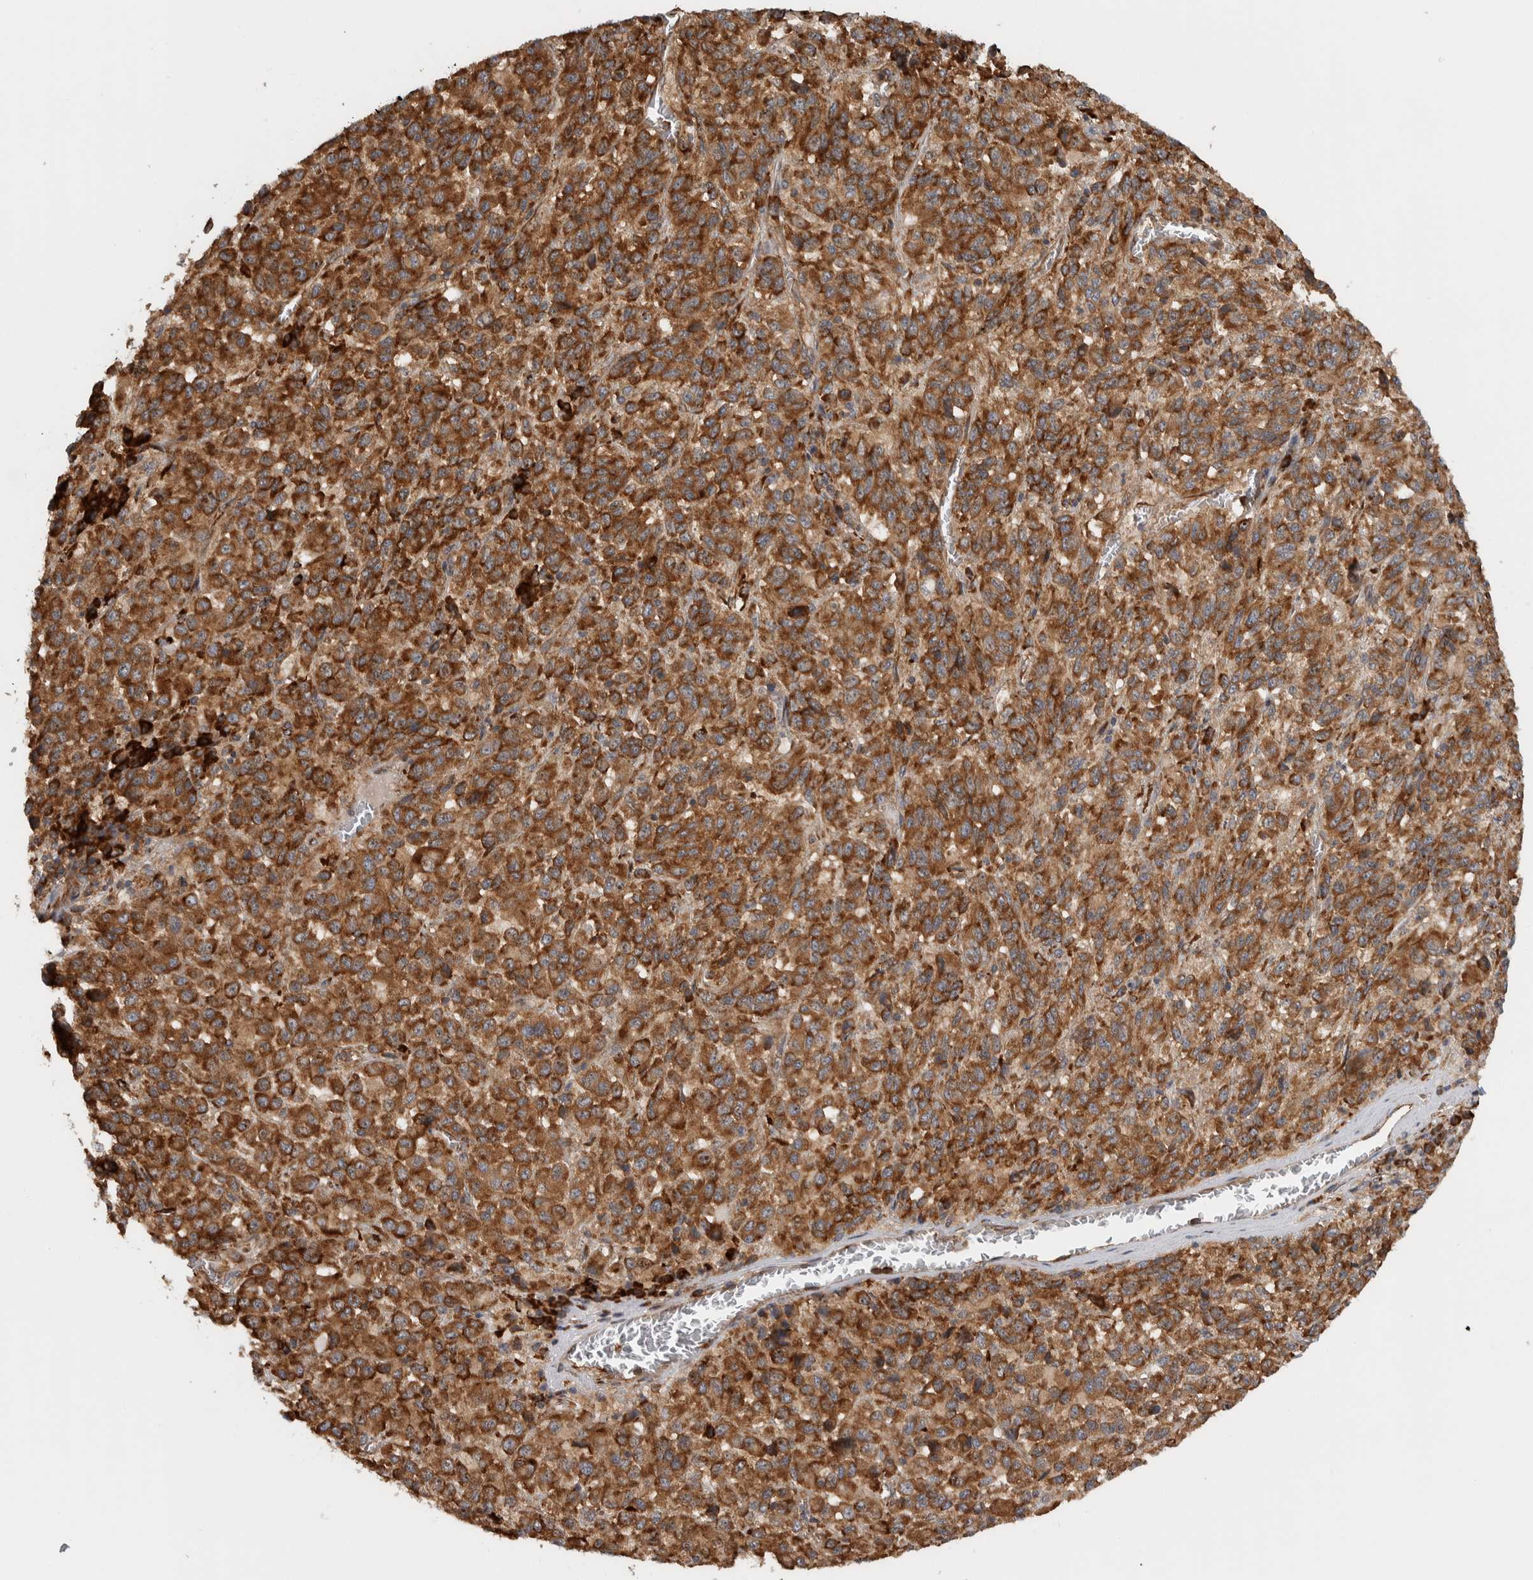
{"staining": {"intensity": "strong", "quantity": ">75%", "location": "cytoplasmic/membranous"}, "tissue": "skin cancer", "cell_type": "Tumor cells", "image_type": "cancer", "snomed": [{"axis": "morphology", "description": "Squamous cell carcinoma, NOS"}, {"axis": "topography", "description": "Skin"}], "caption": "Brown immunohistochemical staining in human skin cancer exhibits strong cytoplasmic/membranous positivity in about >75% of tumor cells.", "gene": "EIF3H", "patient": {"sex": "female", "age": 73}}